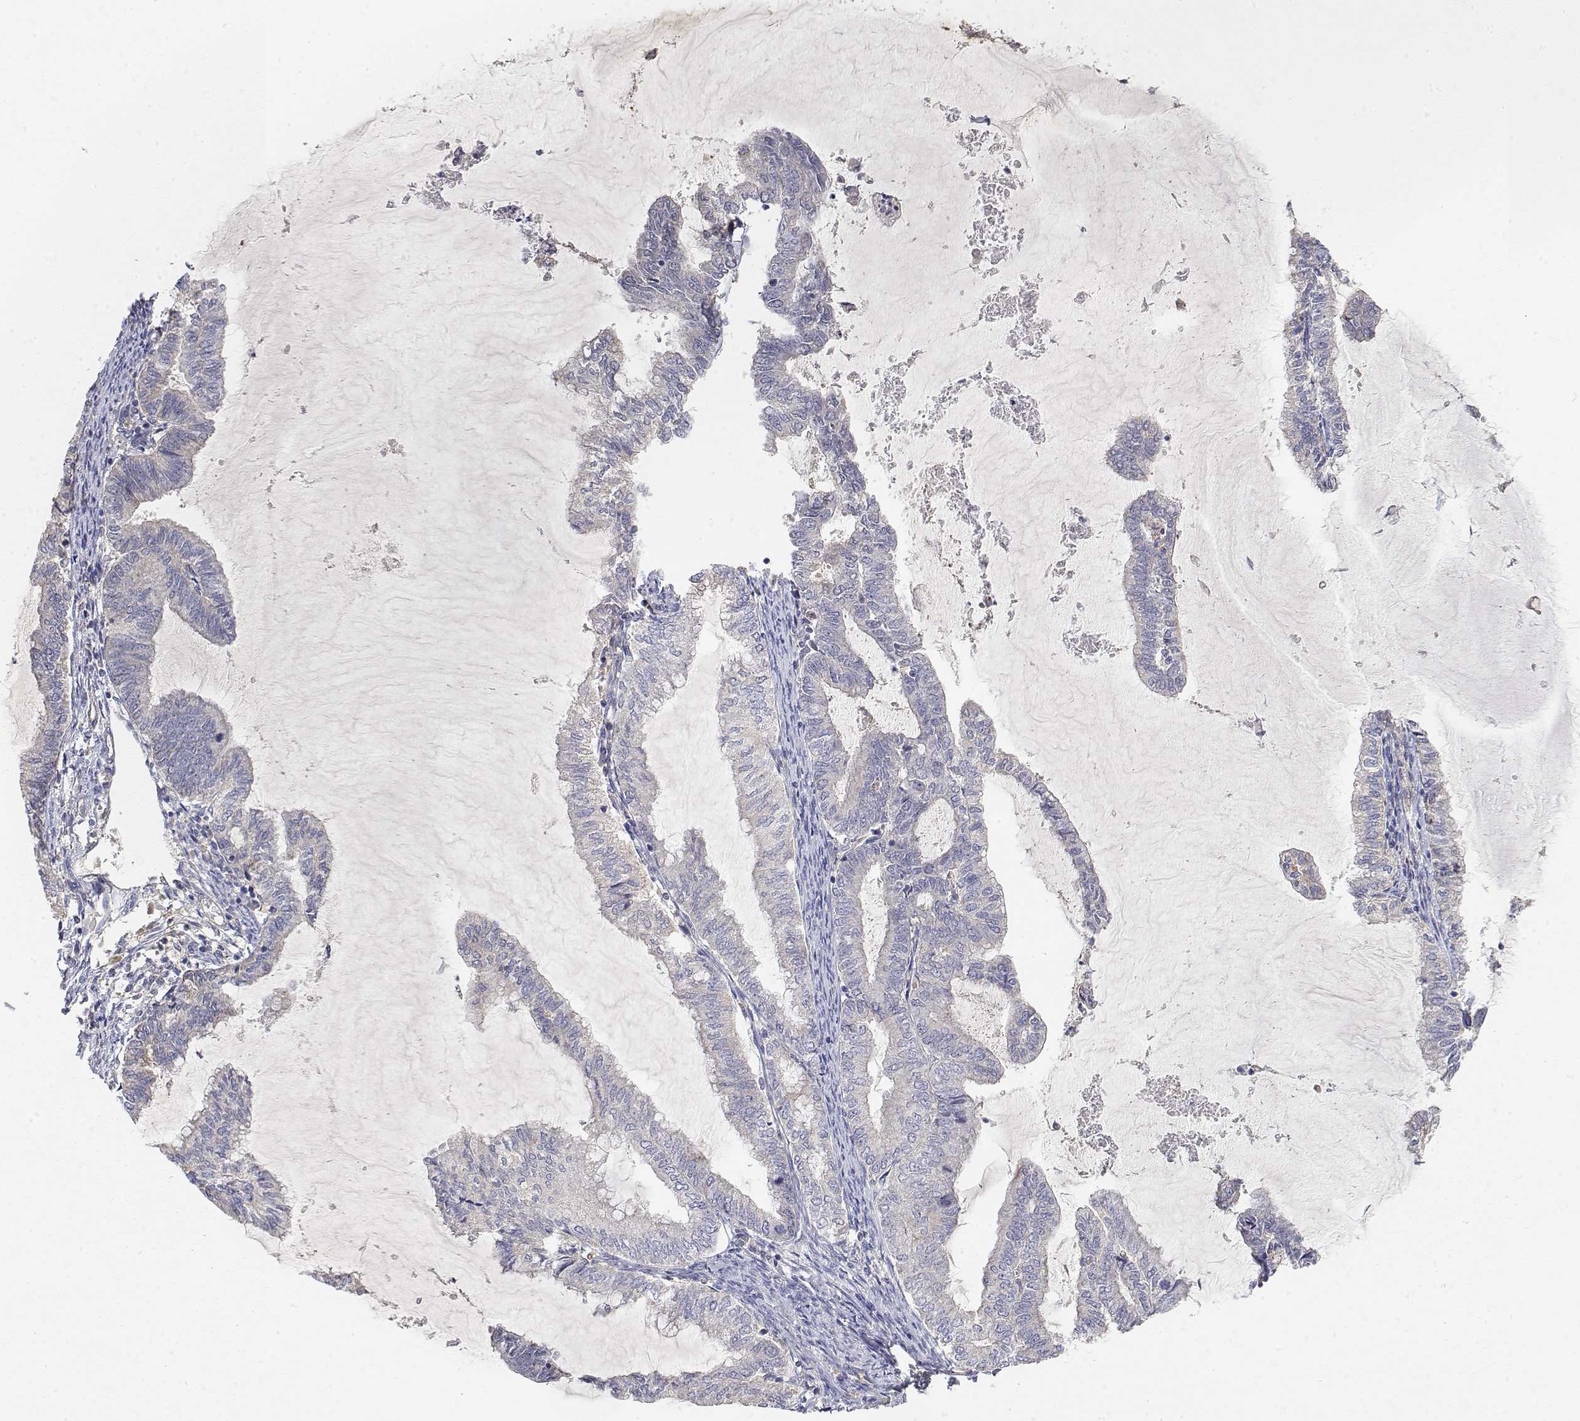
{"staining": {"intensity": "negative", "quantity": "none", "location": "none"}, "tissue": "endometrial cancer", "cell_type": "Tumor cells", "image_type": "cancer", "snomed": [{"axis": "morphology", "description": "Adenocarcinoma, NOS"}, {"axis": "topography", "description": "Endometrium"}], "caption": "Immunohistochemistry of endometrial cancer (adenocarcinoma) shows no expression in tumor cells. (DAB (3,3'-diaminobenzidine) immunohistochemistry (IHC), high magnification).", "gene": "LONRF3", "patient": {"sex": "female", "age": 79}}